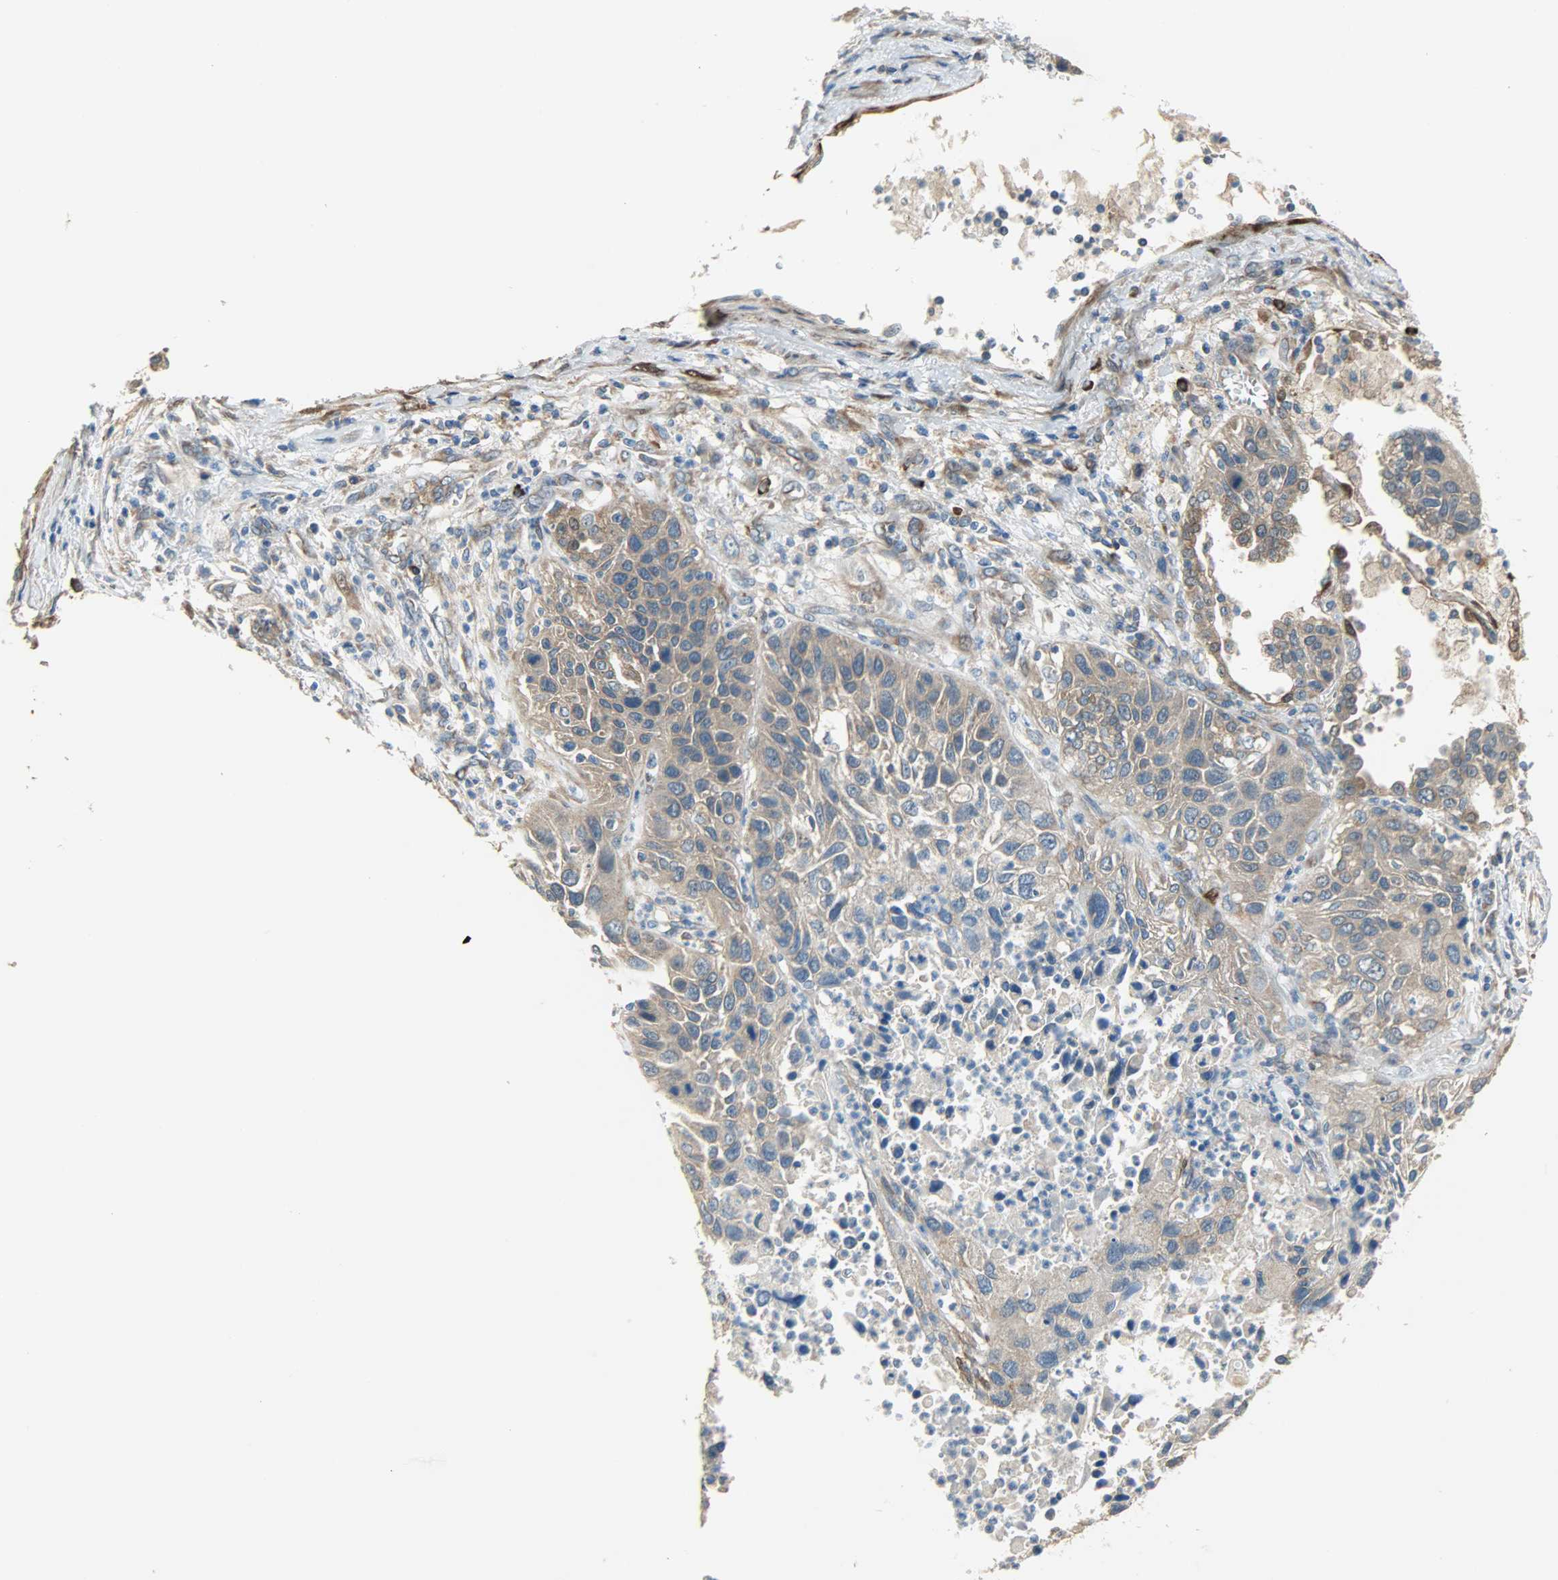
{"staining": {"intensity": "moderate", "quantity": ">75%", "location": "cytoplasmic/membranous"}, "tissue": "lung cancer", "cell_type": "Tumor cells", "image_type": "cancer", "snomed": [{"axis": "morphology", "description": "Squamous cell carcinoma, NOS"}, {"axis": "topography", "description": "Lung"}], "caption": "Lung cancer (squamous cell carcinoma) was stained to show a protein in brown. There is medium levels of moderate cytoplasmic/membranous staining in approximately >75% of tumor cells.", "gene": "C1orf198", "patient": {"sex": "female", "age": 76}}